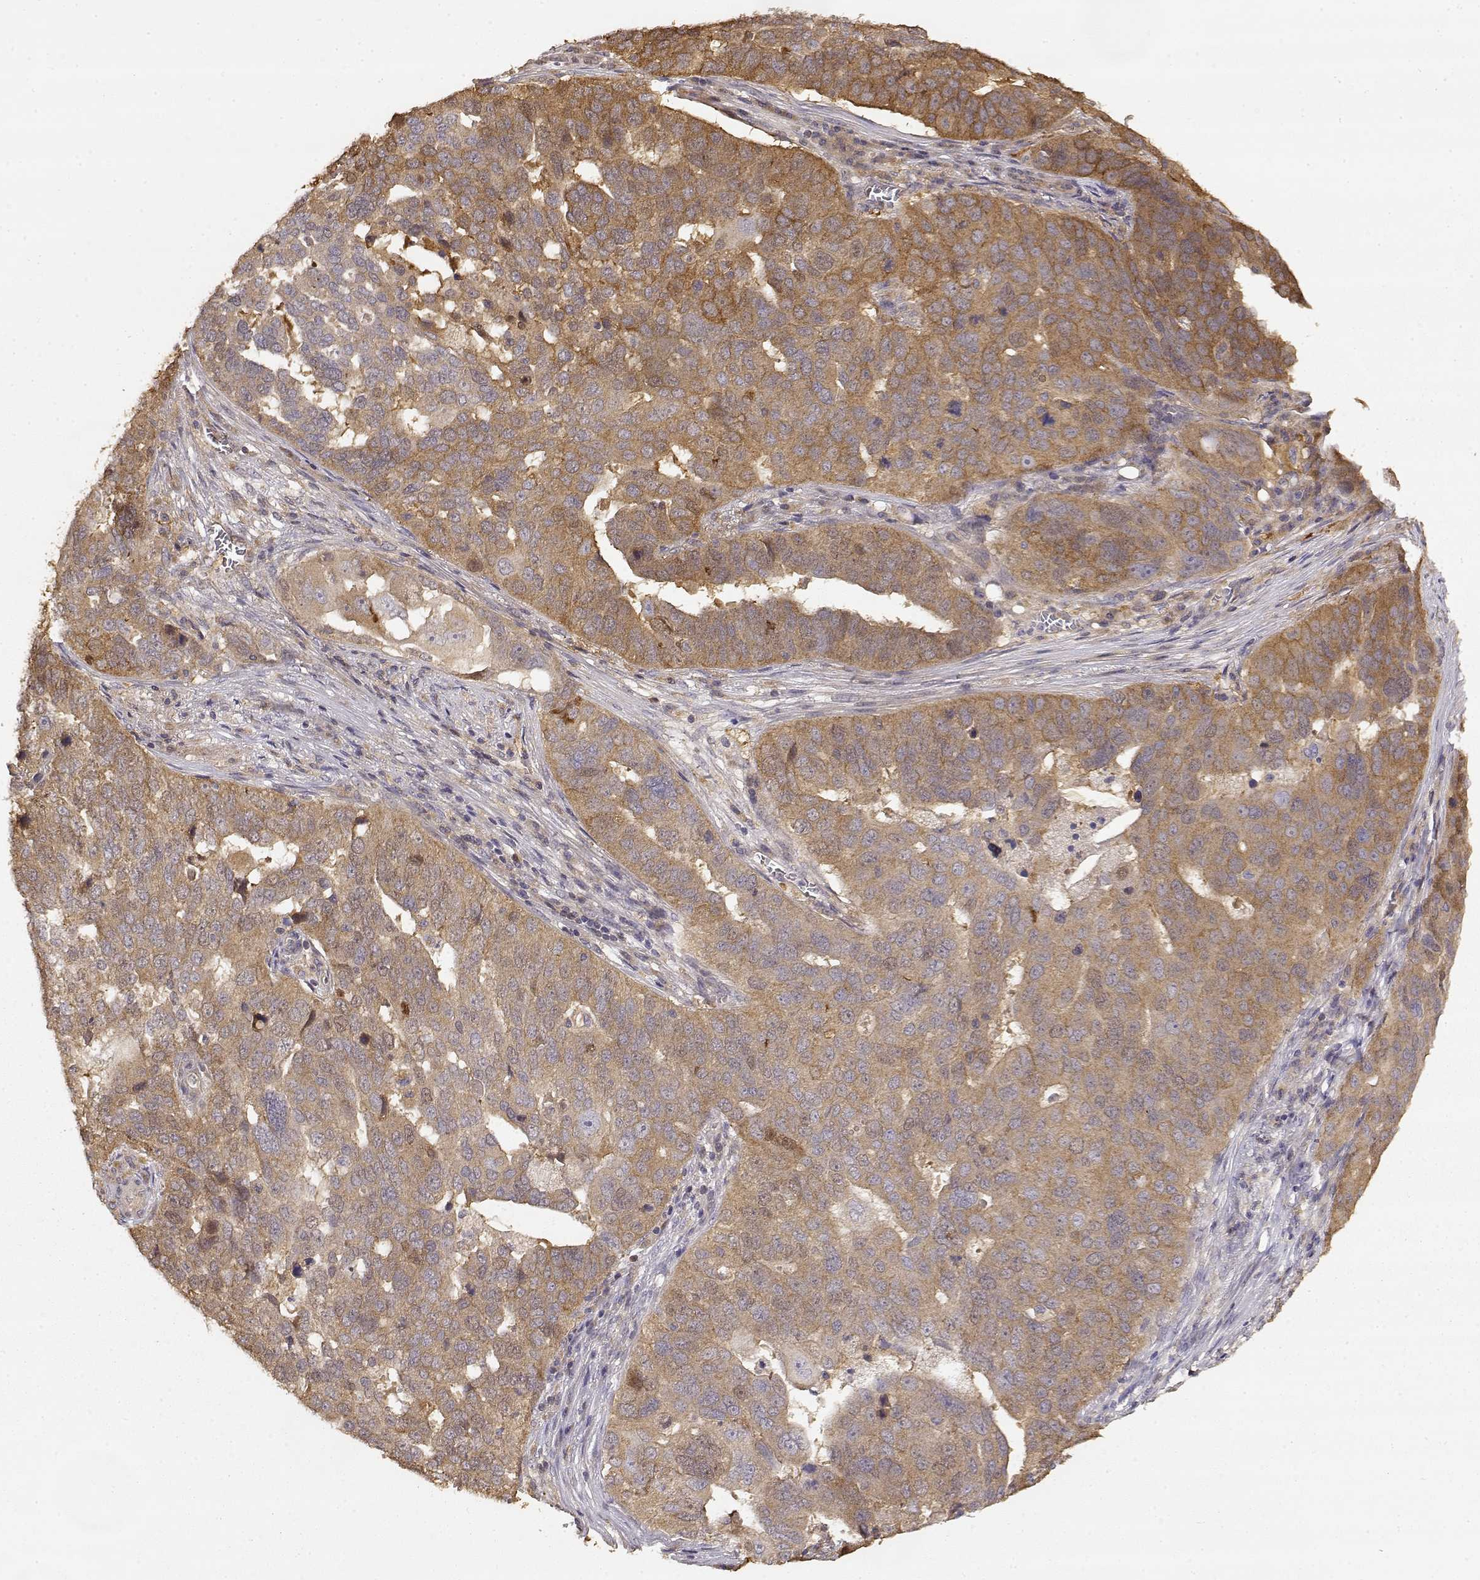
{"staining": {"intensity": "moderate", "quantity": ">75%", "location": "cytoplasmic/membranous"}, "tissue": "ovarian cancer", "cell_type": "Tumor cells", "image_type": "cancer", "snomed": [{"axis": "morphology", "description": "Carcinoma, endometroid"}, {"axis": "topography", "description": "Soft tissue"}, {"axis": "topography", "description": "Ovary"}], "caption": "A micrograph showing moderate cytoplasmic/membranous staining in approximately >75% of tumor cells in ovarian endometroid carcinoma, as visualized by brown immunohistochemical staining.", "gene": "CRIM1", "patient": {"sex": "female", "age": 52}}